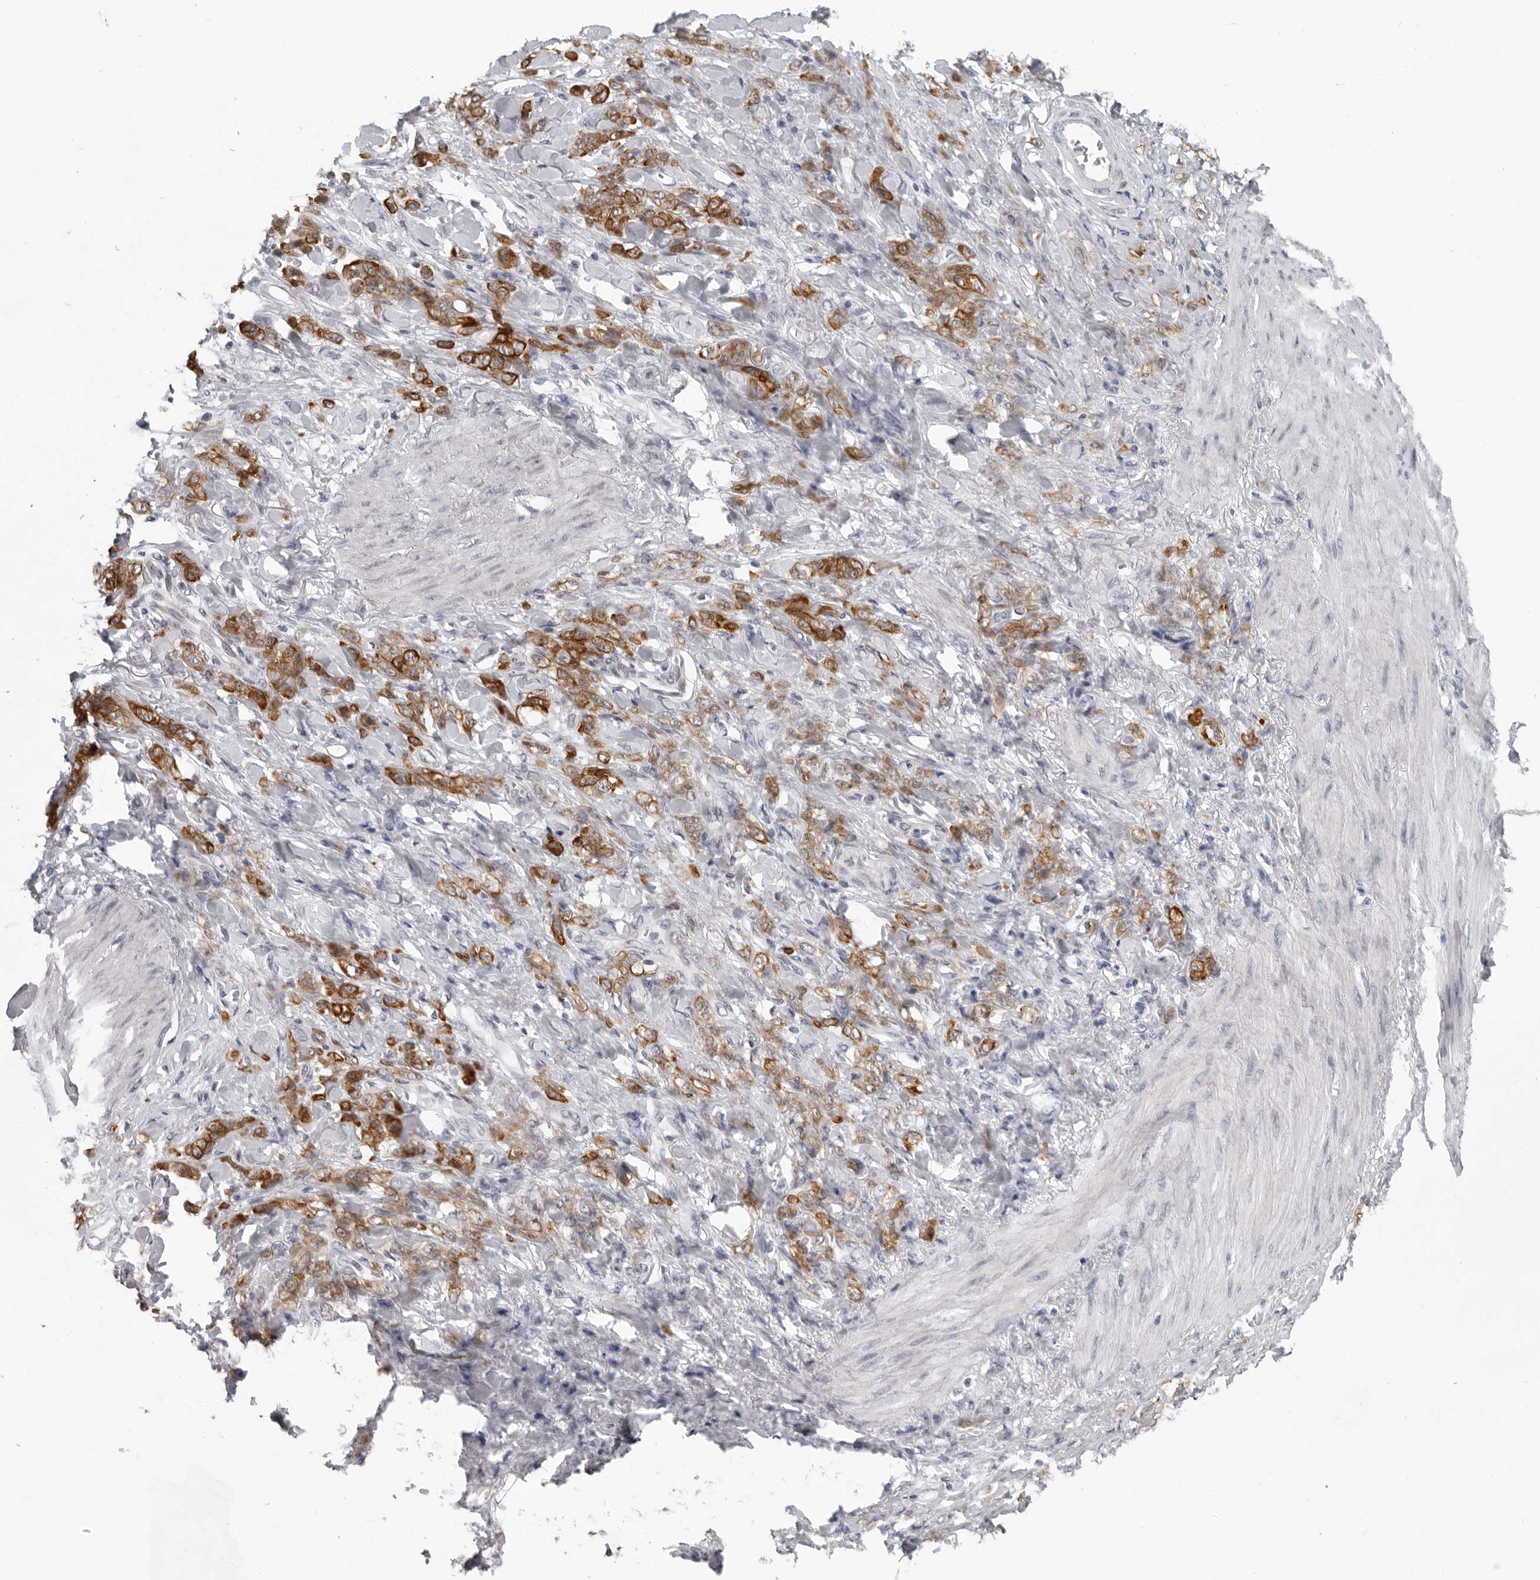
{"staining": {"intensity": "strong", "quantity": ">75%", "location": "cytoplasmic/membranous"}, "tissue": "stomach cancer", "cell_type": "Tumor cells", "image_type": "cancer", "snomed": [{"axis": "morphology", "description": "Normal tissue, NOS"}, {"axis": "morphology", "description": "Adenocarcinoma, NOS"}, {"axis": "topography", "description": "Stomach"}], "caption": "A high amount of strong cytoplasmic/membranous expression is present in approximately >75% of tumor cells in adenocarcinoma (stomach) tissue.", "gene": "CCDC28B", "patient": {"sex": "male", "age": 82}}